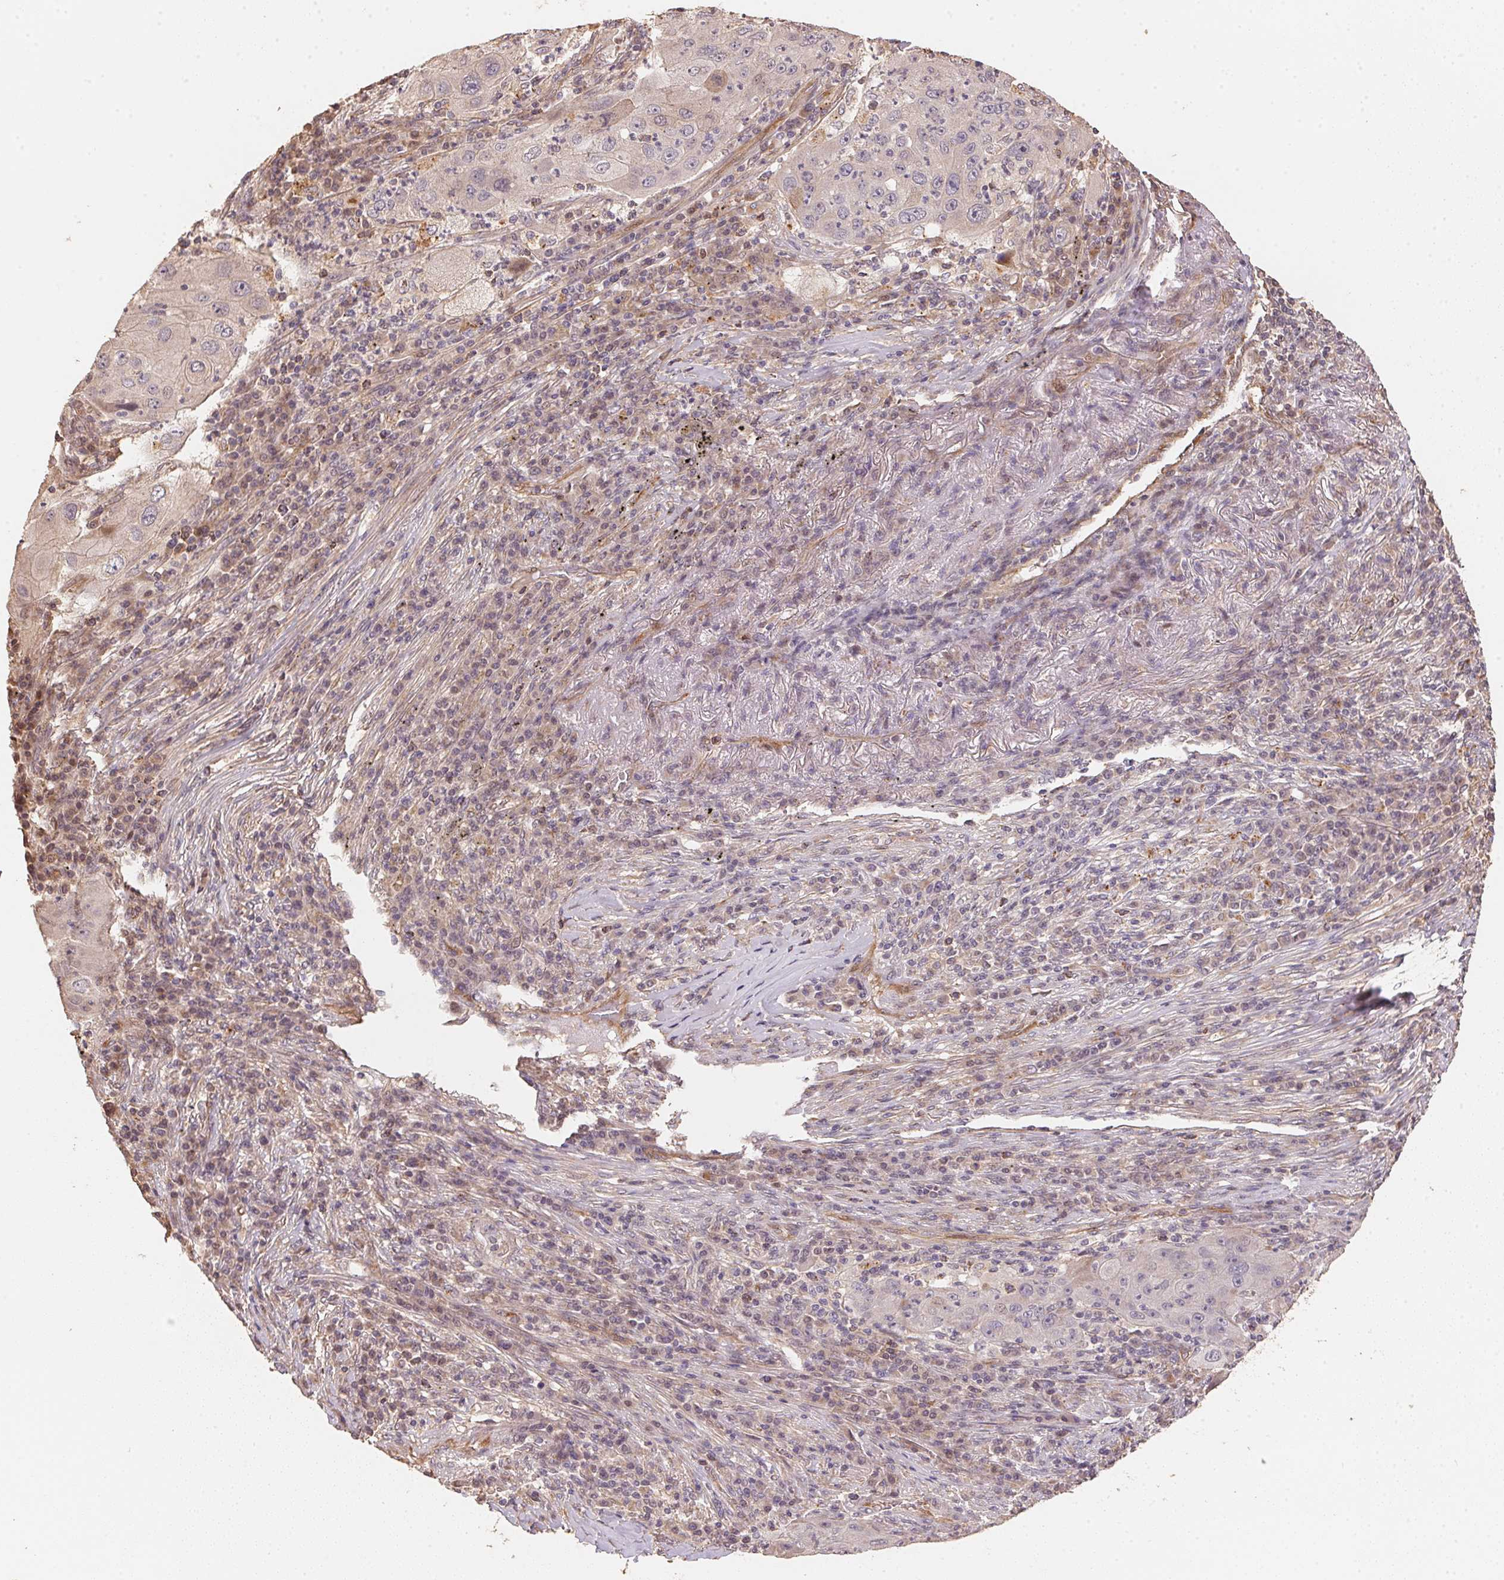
{"staining": {"intensity": "negative", "quantity": "none", "location": "none"}, "tissue": "lung cancer", "cell_type": "Tumor cells", "image_type": "cancer", "snomed": [{"axis": "morphology", "description": "Squamous cell carcinoma, NOS"}, {"axis": "topography", "description": "Lung"}], "caption": "This is an IHC photomicrograph of lung cancer (squamous cell carcinoma). There is no expression in tumor cells.", "gene": "TMEM222", "patient": {"sex": "female", "age": 59}}